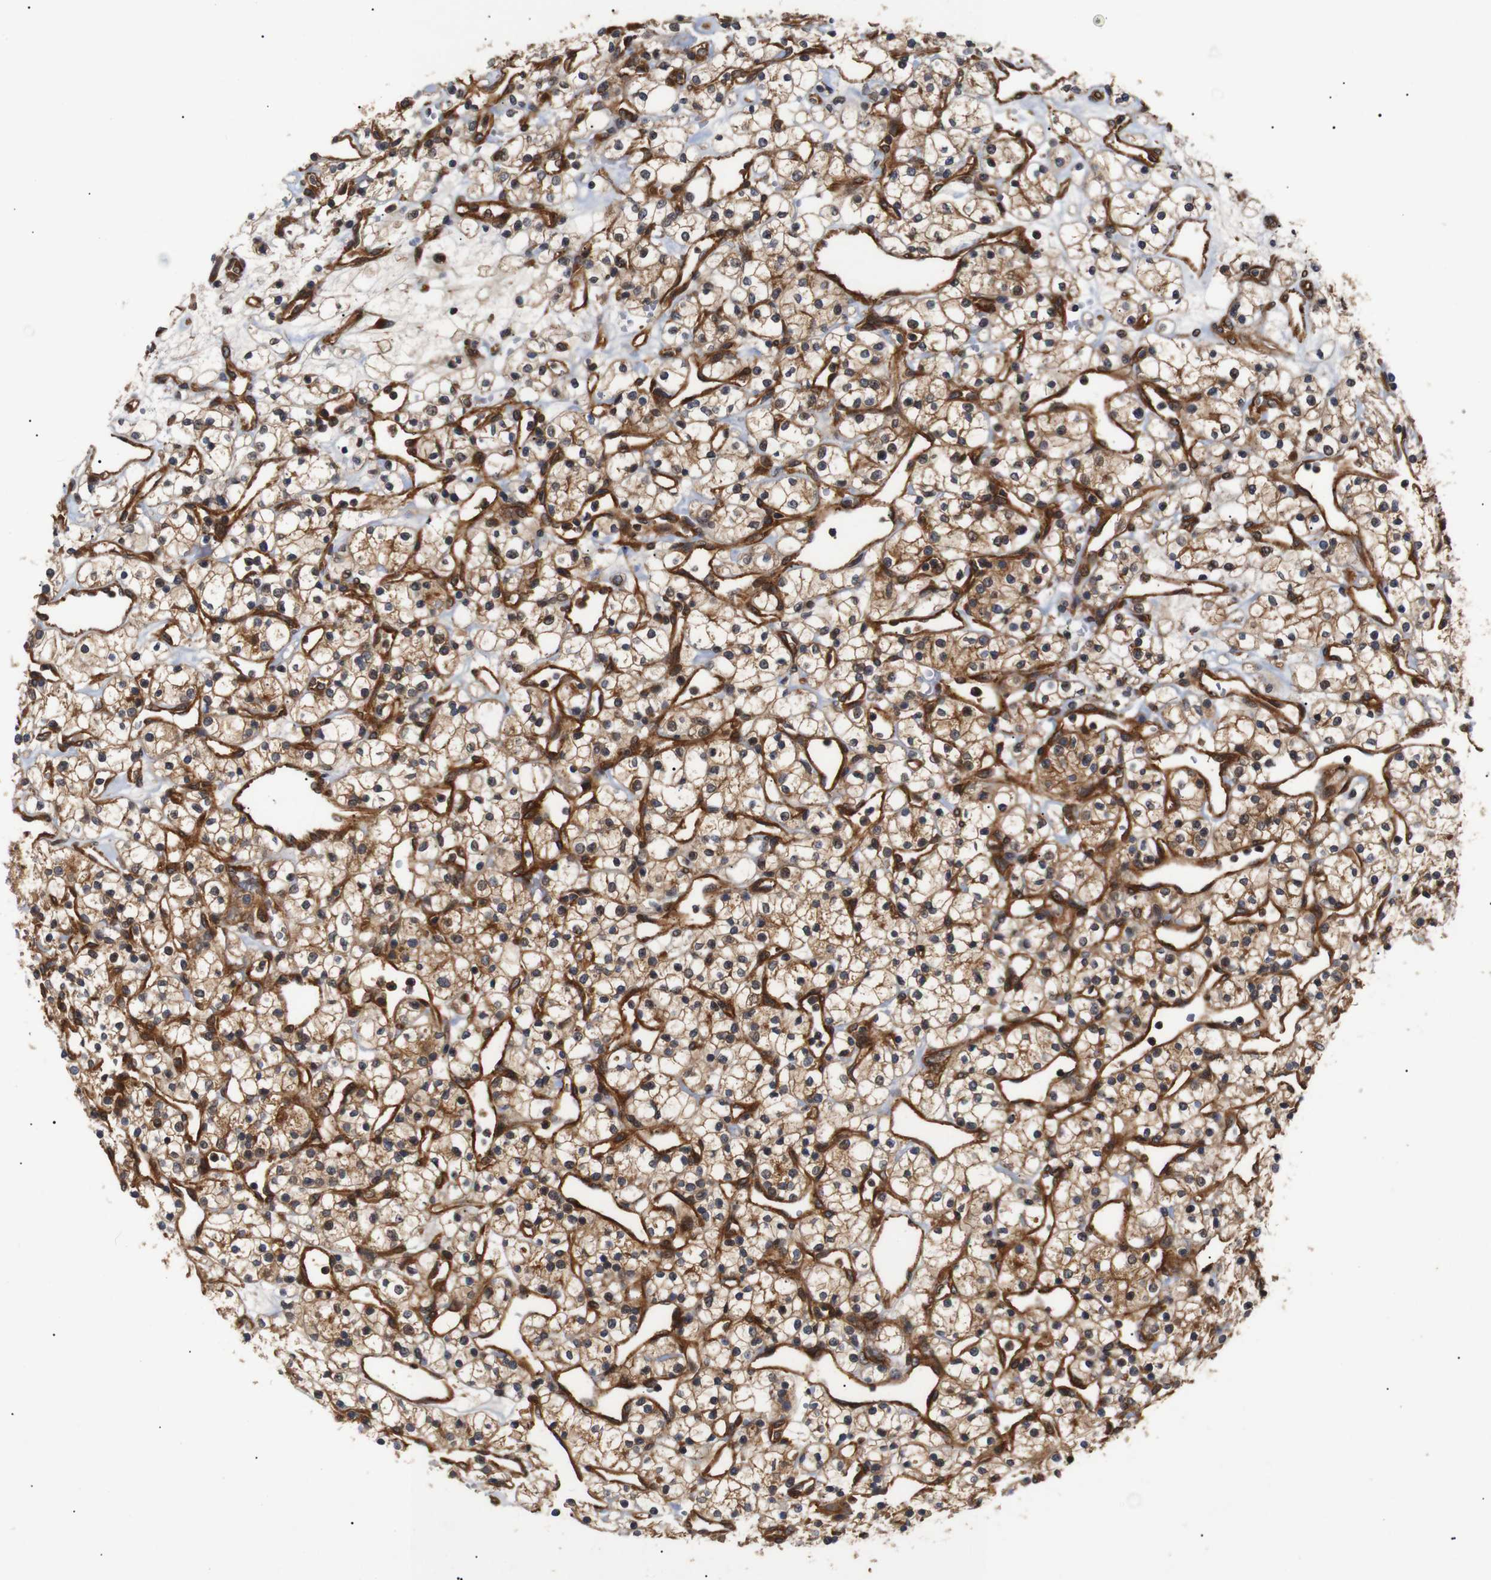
{"staining": {"intensity": "moderate", "quantity": ">75%", "location": "cytoplasmic/membranous"}, "tissue": "renal cancer", "cell_type": "Tumor cells", "image_type": "cancer", "snomed": [{"axis": "morphology", "description": "Adenocarcinoma, NOS"}, {"axis": "topography", "description": "Kidney"}], "caption": "About >75% of tumor cells in human renal cancer exhibit moderate cytoplasmic/membranous protein staining as visualized by brown immunohistochemical staining.", "gene": "PAWR", "patient": {"sex": "female", "age": 60}}